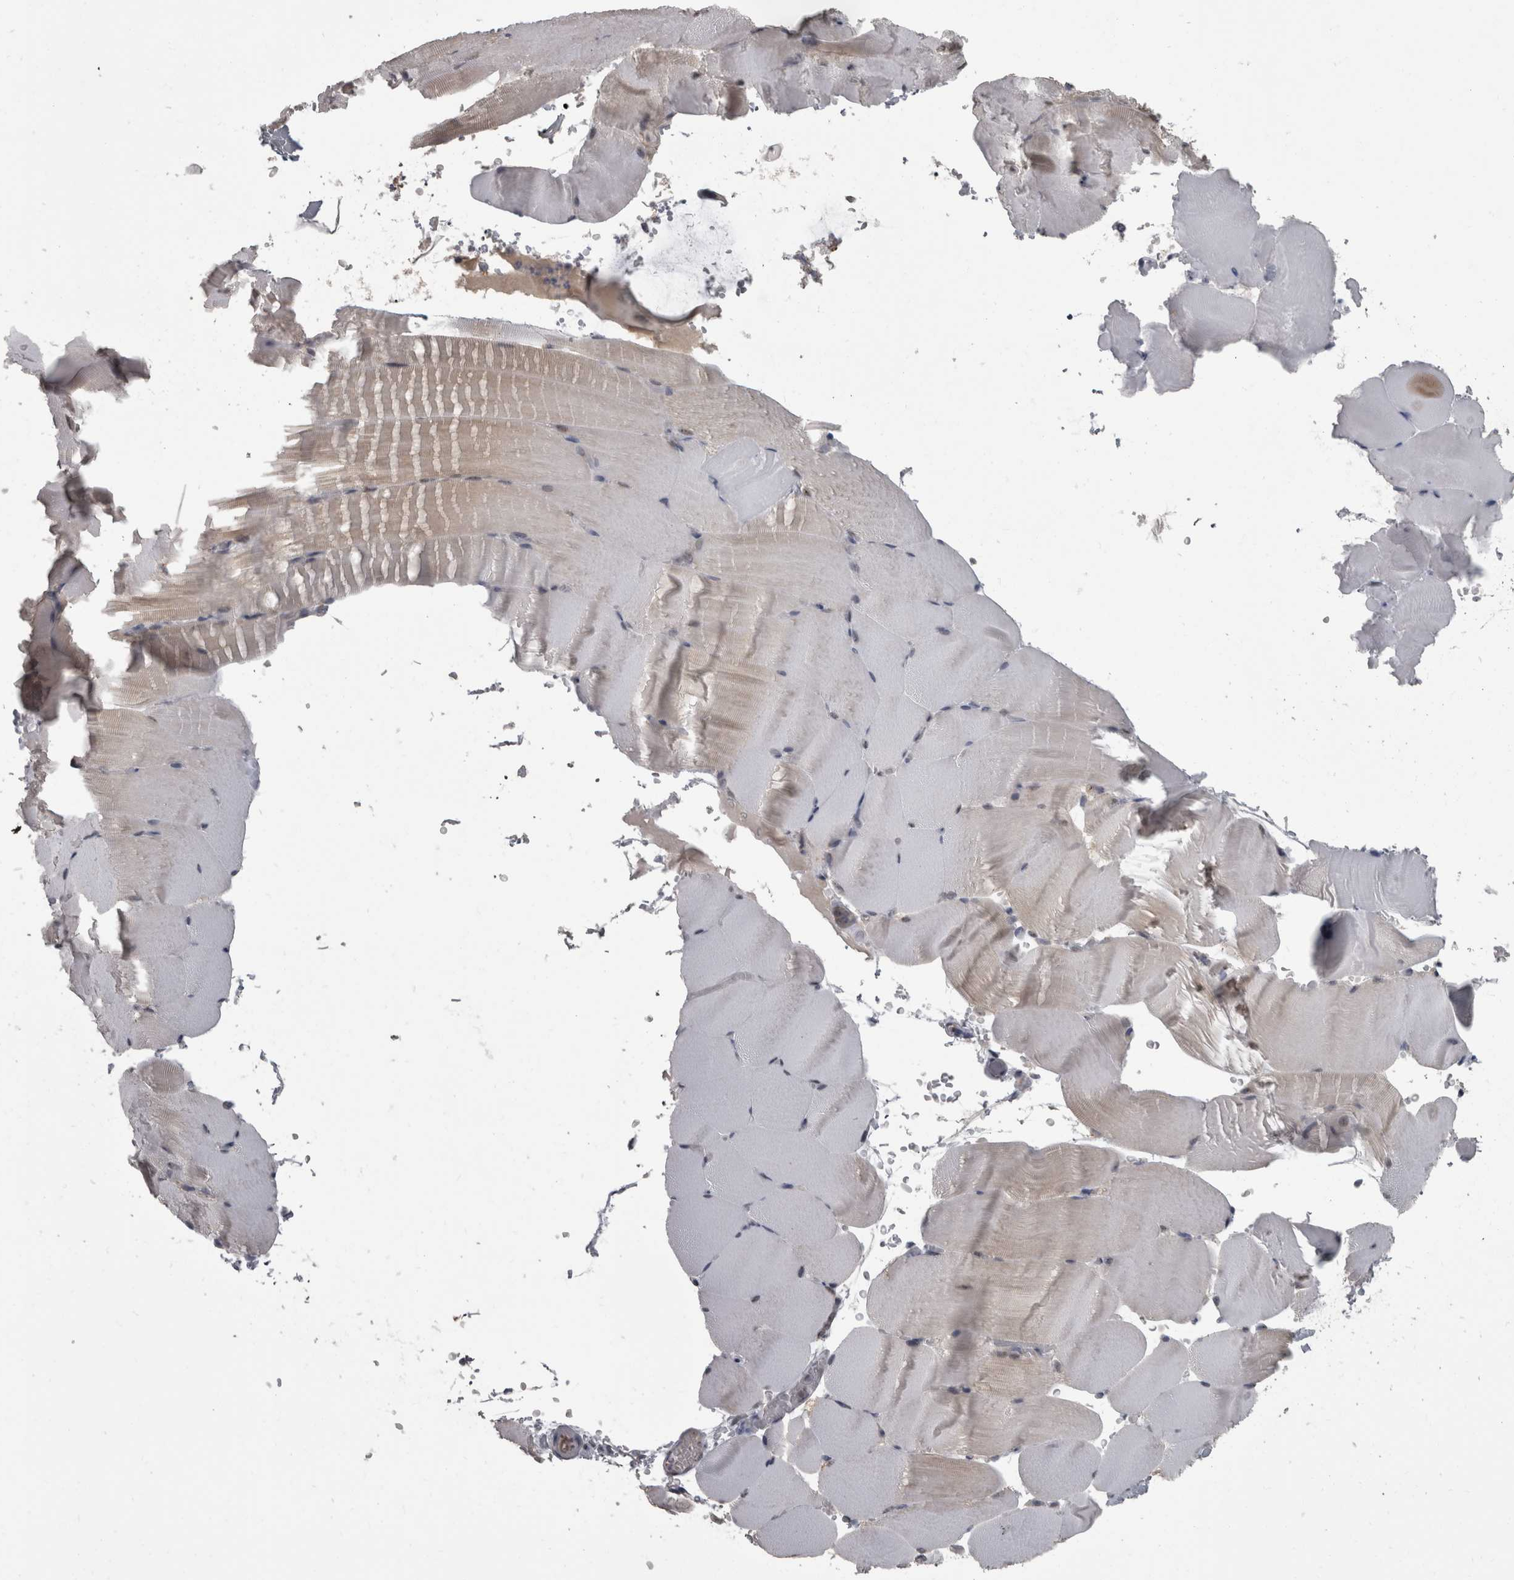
{"staining": {"intensity": "negative", "quantity": "none", "location": "none"}, "tissue": "skeletal muscle", "cell_type": "Myocytes", "image_type": "normal", "snomed": [{"axis": "morphology", "description": "Normal tissue, NOS"}, {"axis": "topography", "description": "Skeletal muscle"}, {"axis": "topography", "description": "Parathyroid gland"}], "caption": "Immunohistochemistry (IHC) micrograph of benign human skeletal muscle stained for a protein (brown), which displays no staining in myocytes.", "gene": "NAAA", "patient": {"sex": "female", "age": 37}}